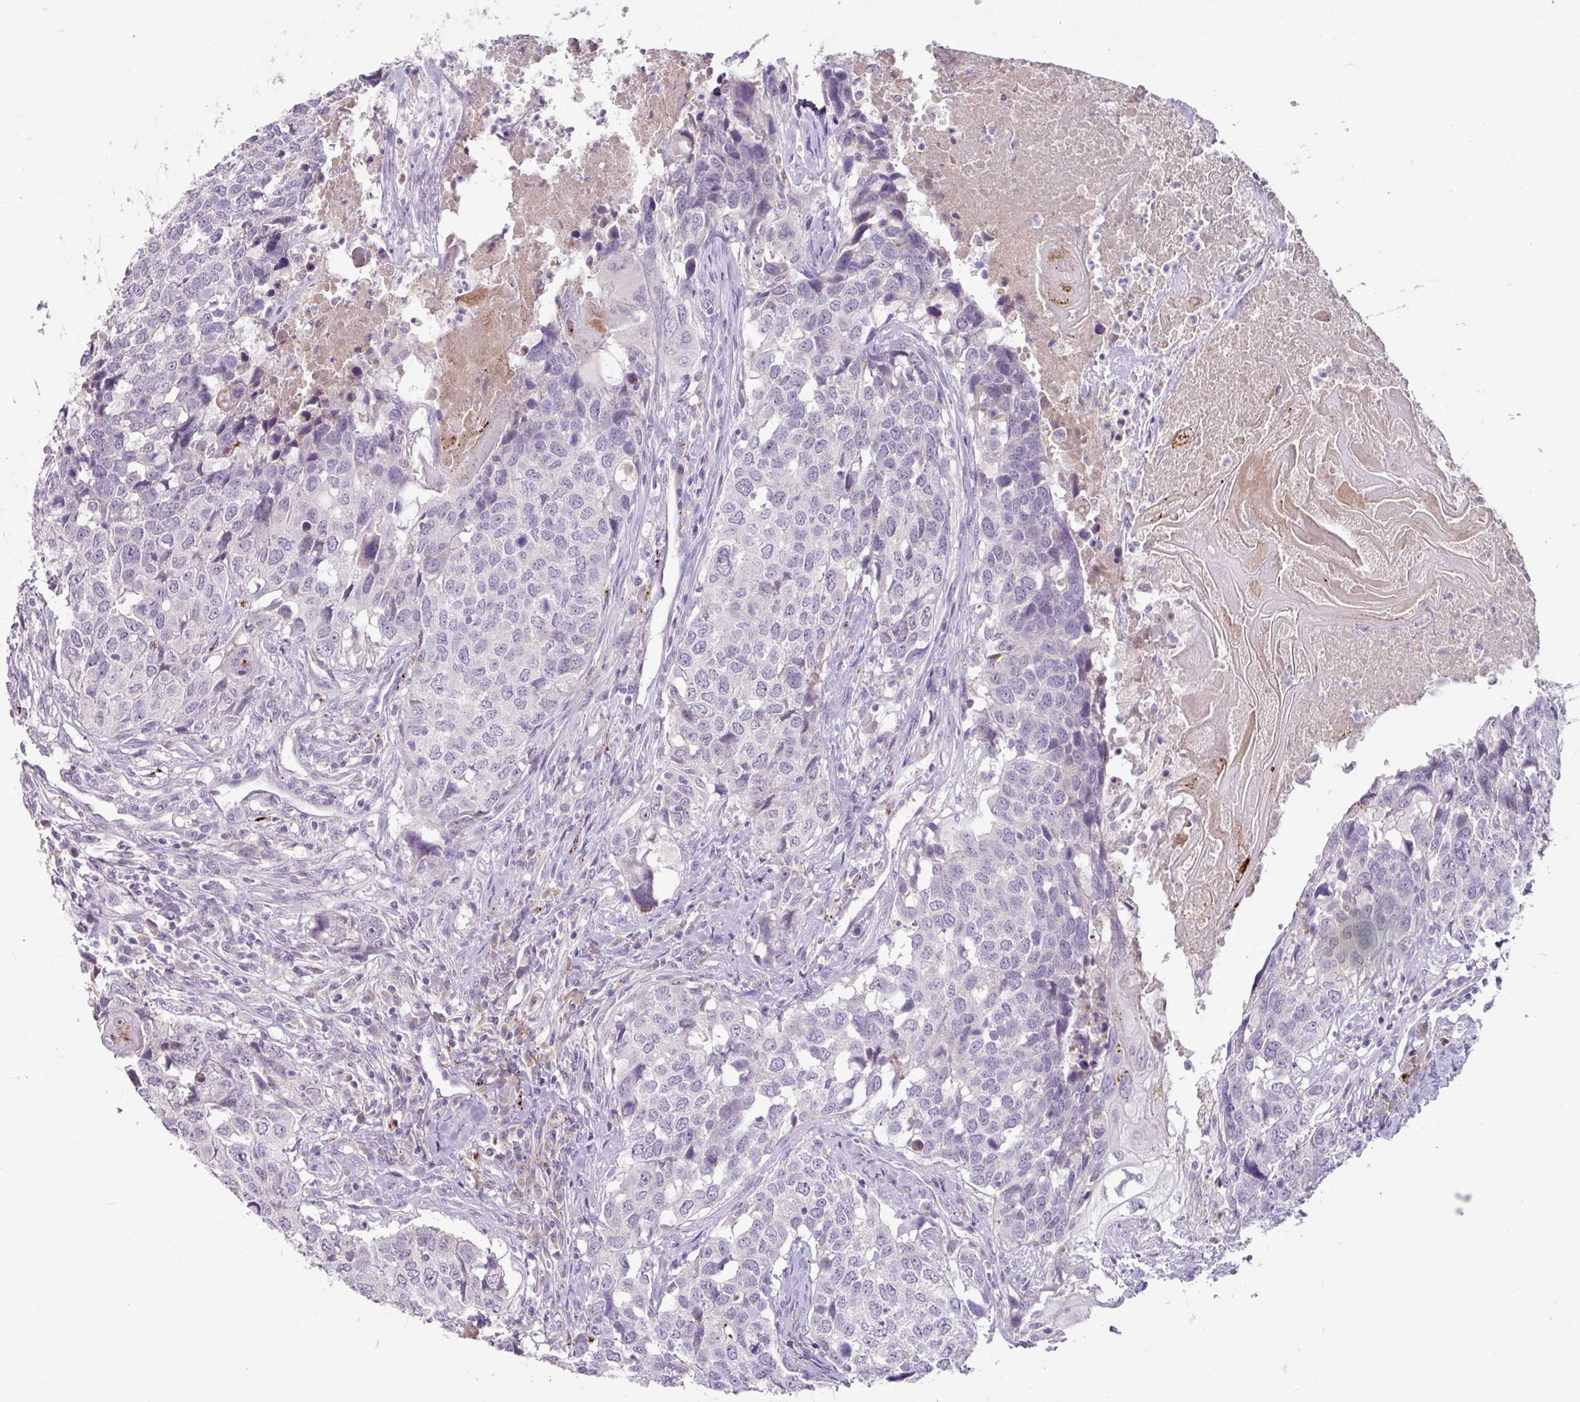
{"staining": {"intensity": "negative", "quantity": "none", "location": "none"}, "tissue": "head and neck cancer", "cell_type": "Tumor cells", "image_type": "cancer", "snomed": [{"axis": "morphology", "description": "Squamous cell carcinoma, NOS"}, {"axis": "topography", "description": "Head-Neck"}], "caption": "High magnification brightfield microscopy of head and neck cancer stained with DAB (3,3'-diaminobenzidine) (brown) and counterstained with hematoxylin (blue): tumor cells show no significant positivity.", "gene": "PLEKHH3", "patient": {"sex": "male", "age": 66}}